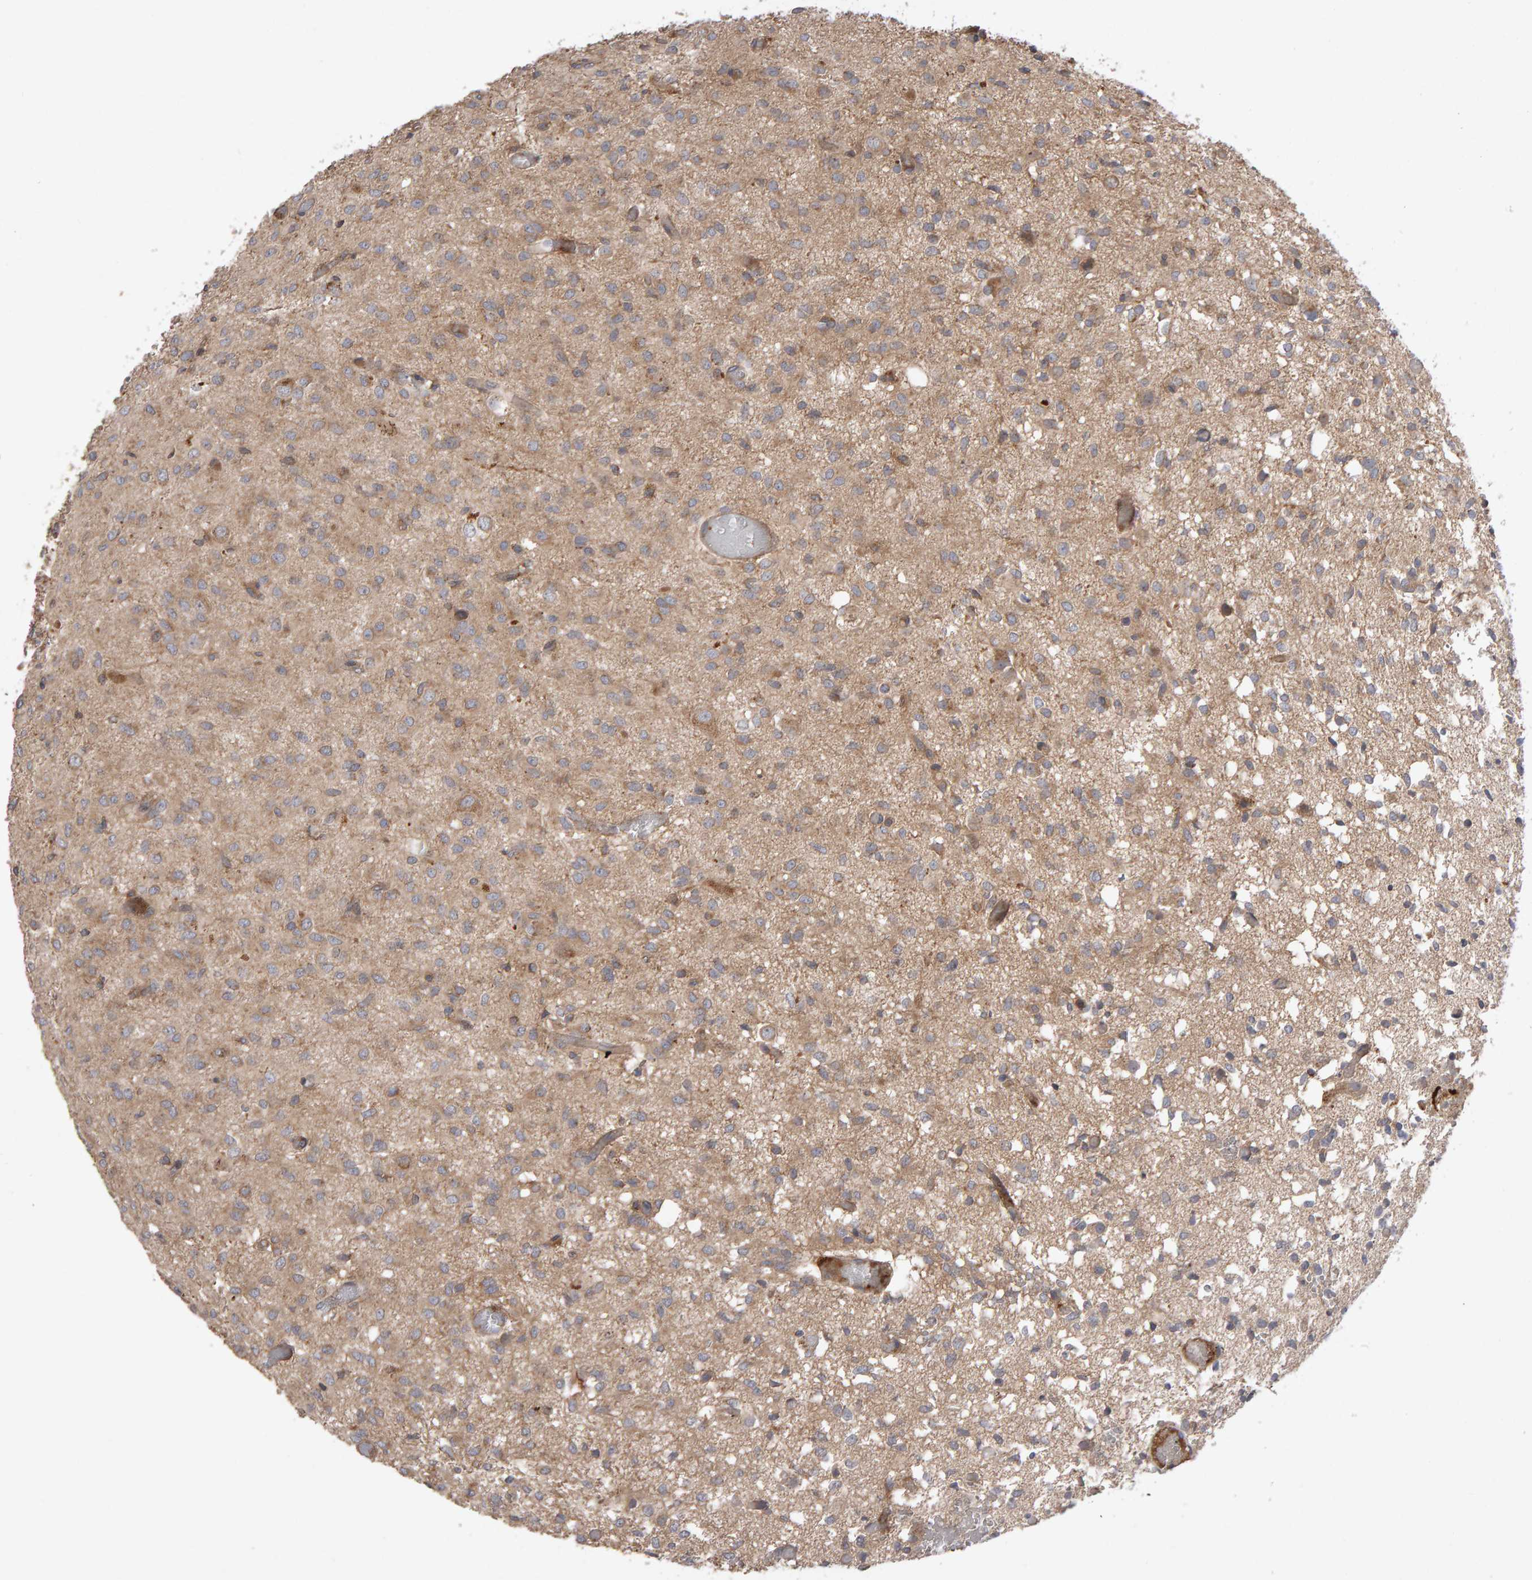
{"staining": {"intensity": "weak", "quantity": ">75%", "location": "cytoplasmic/membranous"}, "tissue": "glioma", "cell_type": "Tumor cells", "image_type": "cancer", "snomed": [{"axis": "morphology", "description": "Glioma, malignant, High grade"}, {"axis": "topography", "description": "Brain"}], "caption": "Malignant glioma (high-grade) stained with a protein marker displays weak staining in tumor cells.", "gene": "PGS1", "patient": {"sex": "female", "age": 59}}